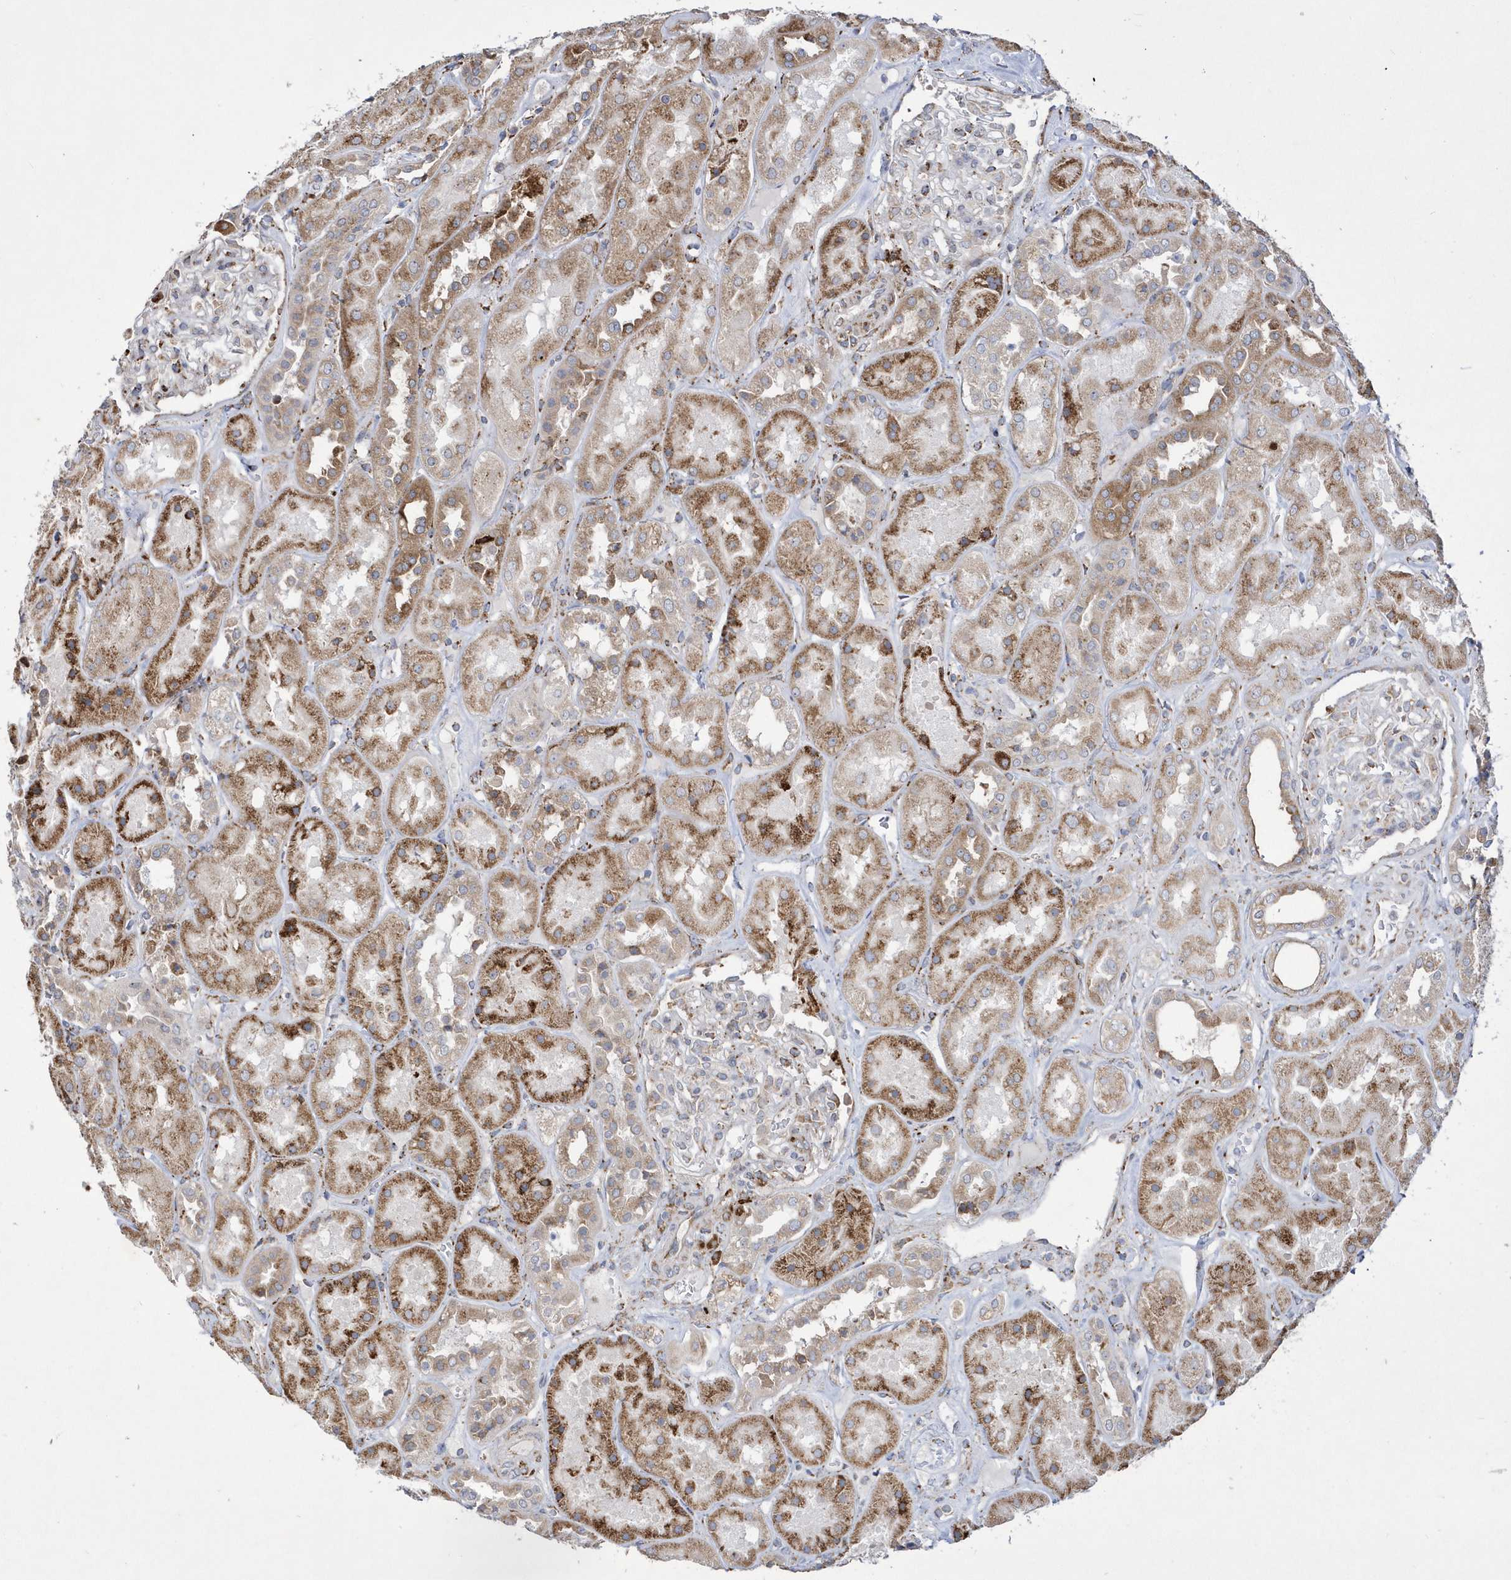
{"staining": {"intensity": "moderate", "quantity": "<25%", "location": "cytoplasmic/membranous"}, "tissue": "kidney", "cell_type": "Cells in glomeruli", "image_type": "normal", "snomed": [{"axis": "morphology", "description": "Normal tissue, NOS"}, {"axis": "topography", "description": "Kidney"}], "caption": "The histopathology image shows immunohistochemical staining of unremarkable kidney. There is moderate cytoplasmic/membranous staining is present in about <25% of cells in glomeruli.", "gene": "MED31", "patient": {"sex": "male", "age": 70}}